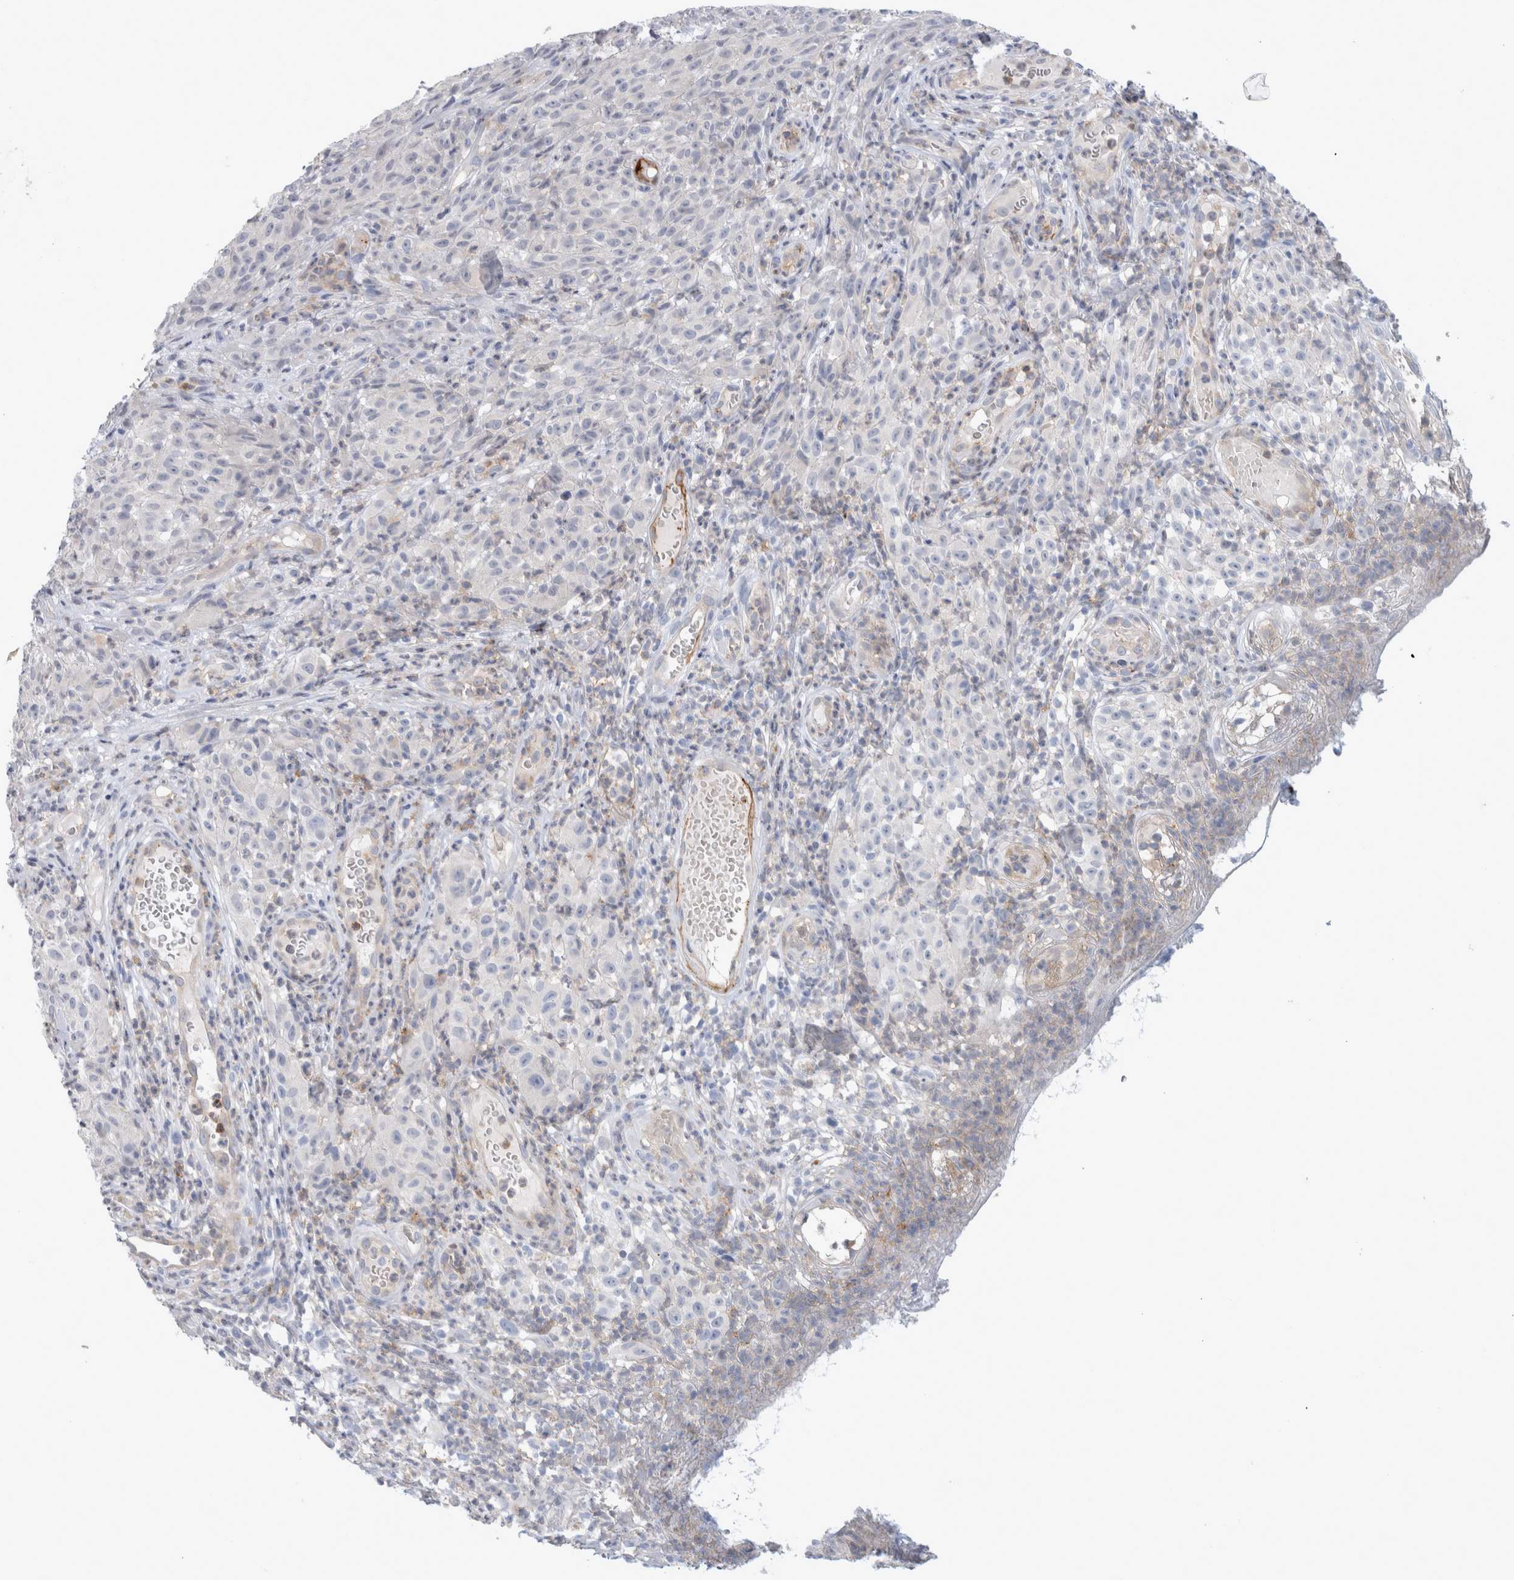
{"staining": {"intensity": "negative", "quantity": "none", "location": "none"}, "tissue": "melanoma", "cell_type": "Tumor cells", "image_type": "cancer", "snomed": [{"axis": "morphology", "description": "Malignant melanoma, NOS"}, {"axis": "topography", "description": "Skin"}], "caption": "This is an immunohistochemistry micrograph of human malignant melanoma. There is no positivity in tumor cells.", "gene": "CD55", "patient": {"sex": "female", "age": 82}}